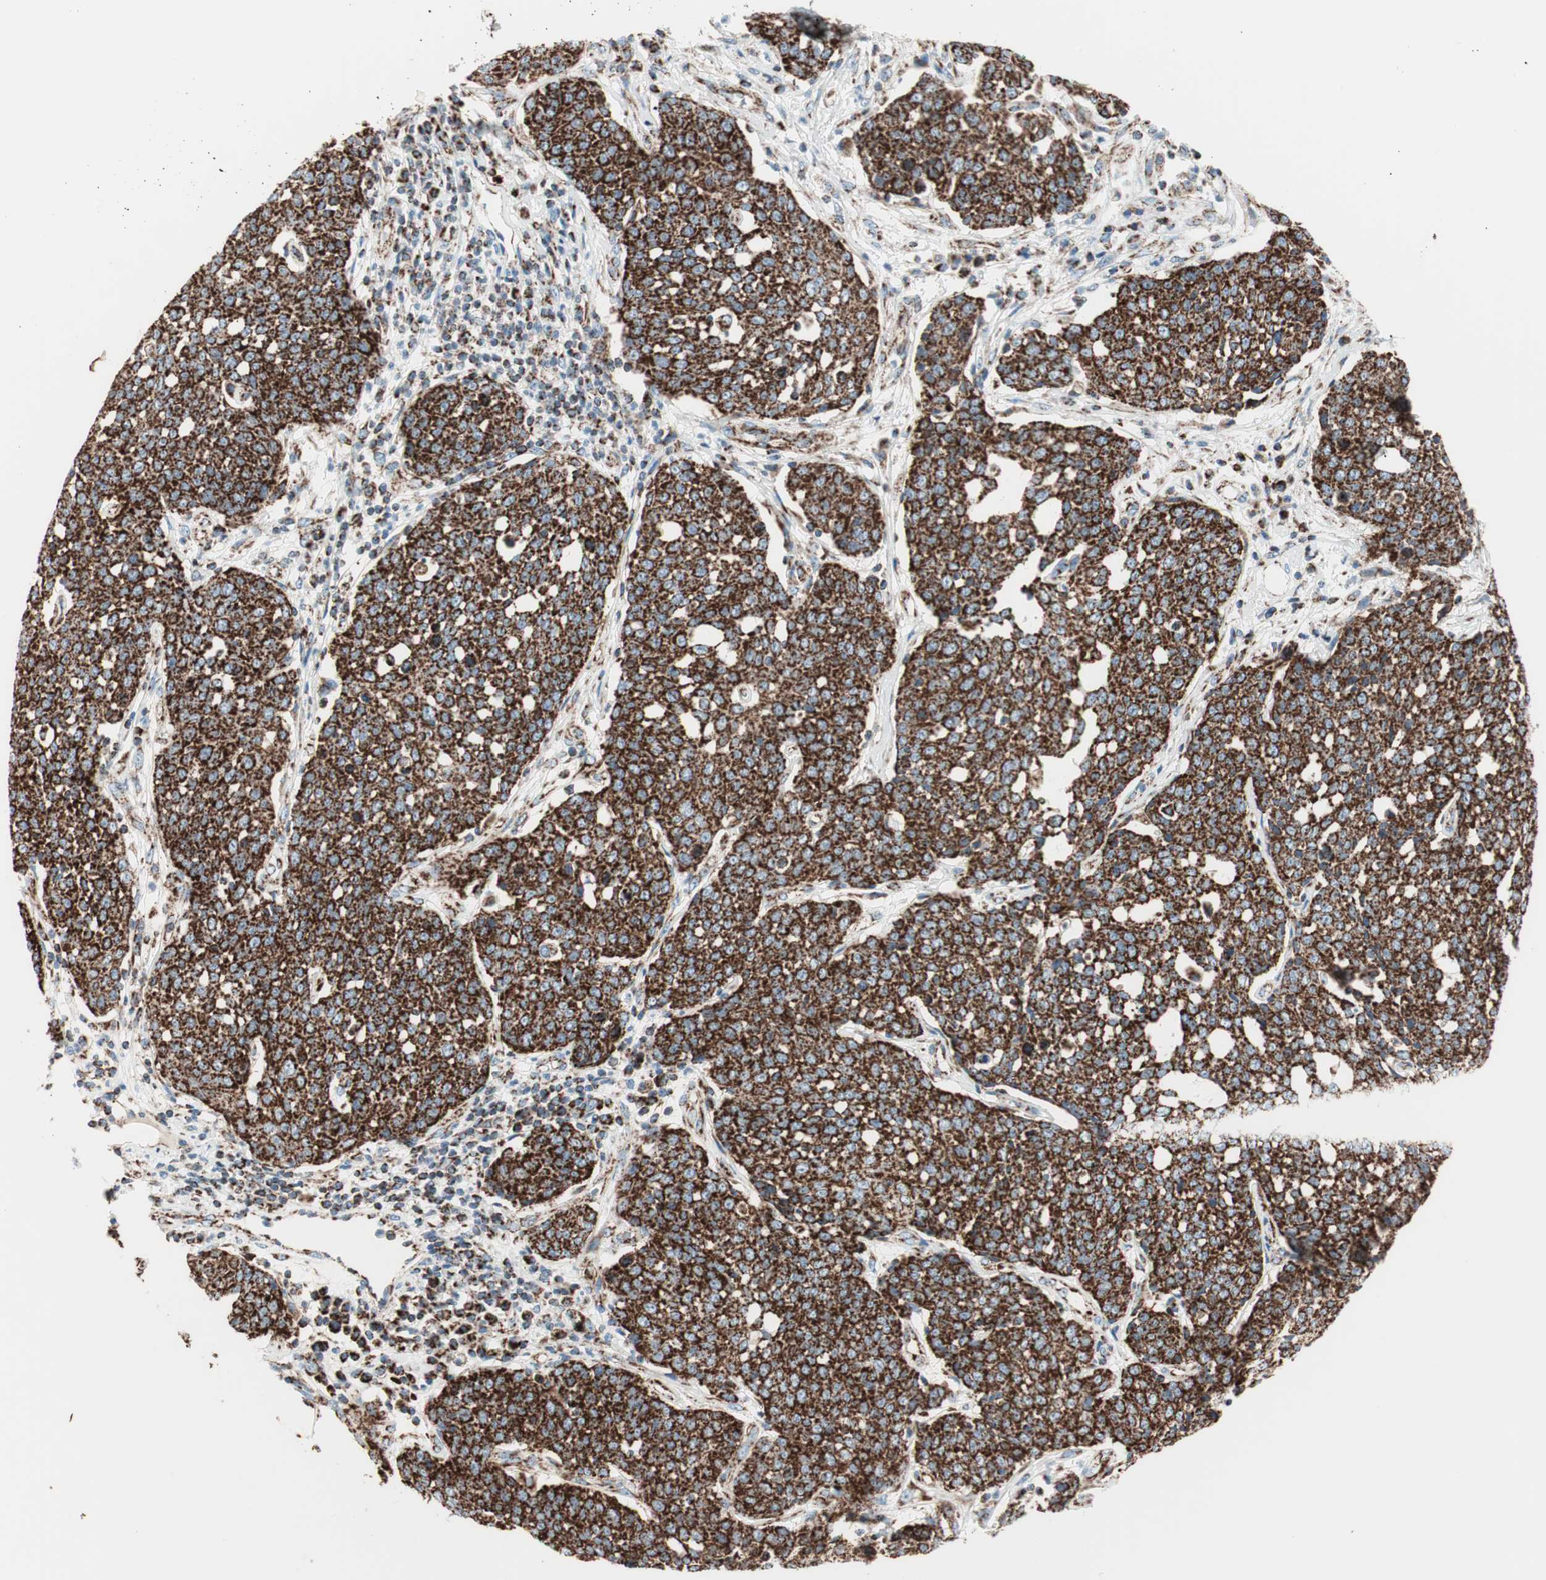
{"staining": {"intensity": "strong", "quantity": ">75%", "location": "cytoplasmic/membranous"}, "tissue": "cervical cancer", "cell_type": "Tumor cells", "image_type": "cancer", "snomed": [{"axis": "morphology", "description": "Squamous cell carcinoma, NOS"}, {"axis": "topography", "description": "Cervix"}], "caption": "This is a histology image of immunohistochemistry staining of cervical cancer, which shows strong positivity in the cytoplasmic/membranous of tumor cells.", "gene": "TOMM20", "patient": {"sex": "female", "age": 34}}